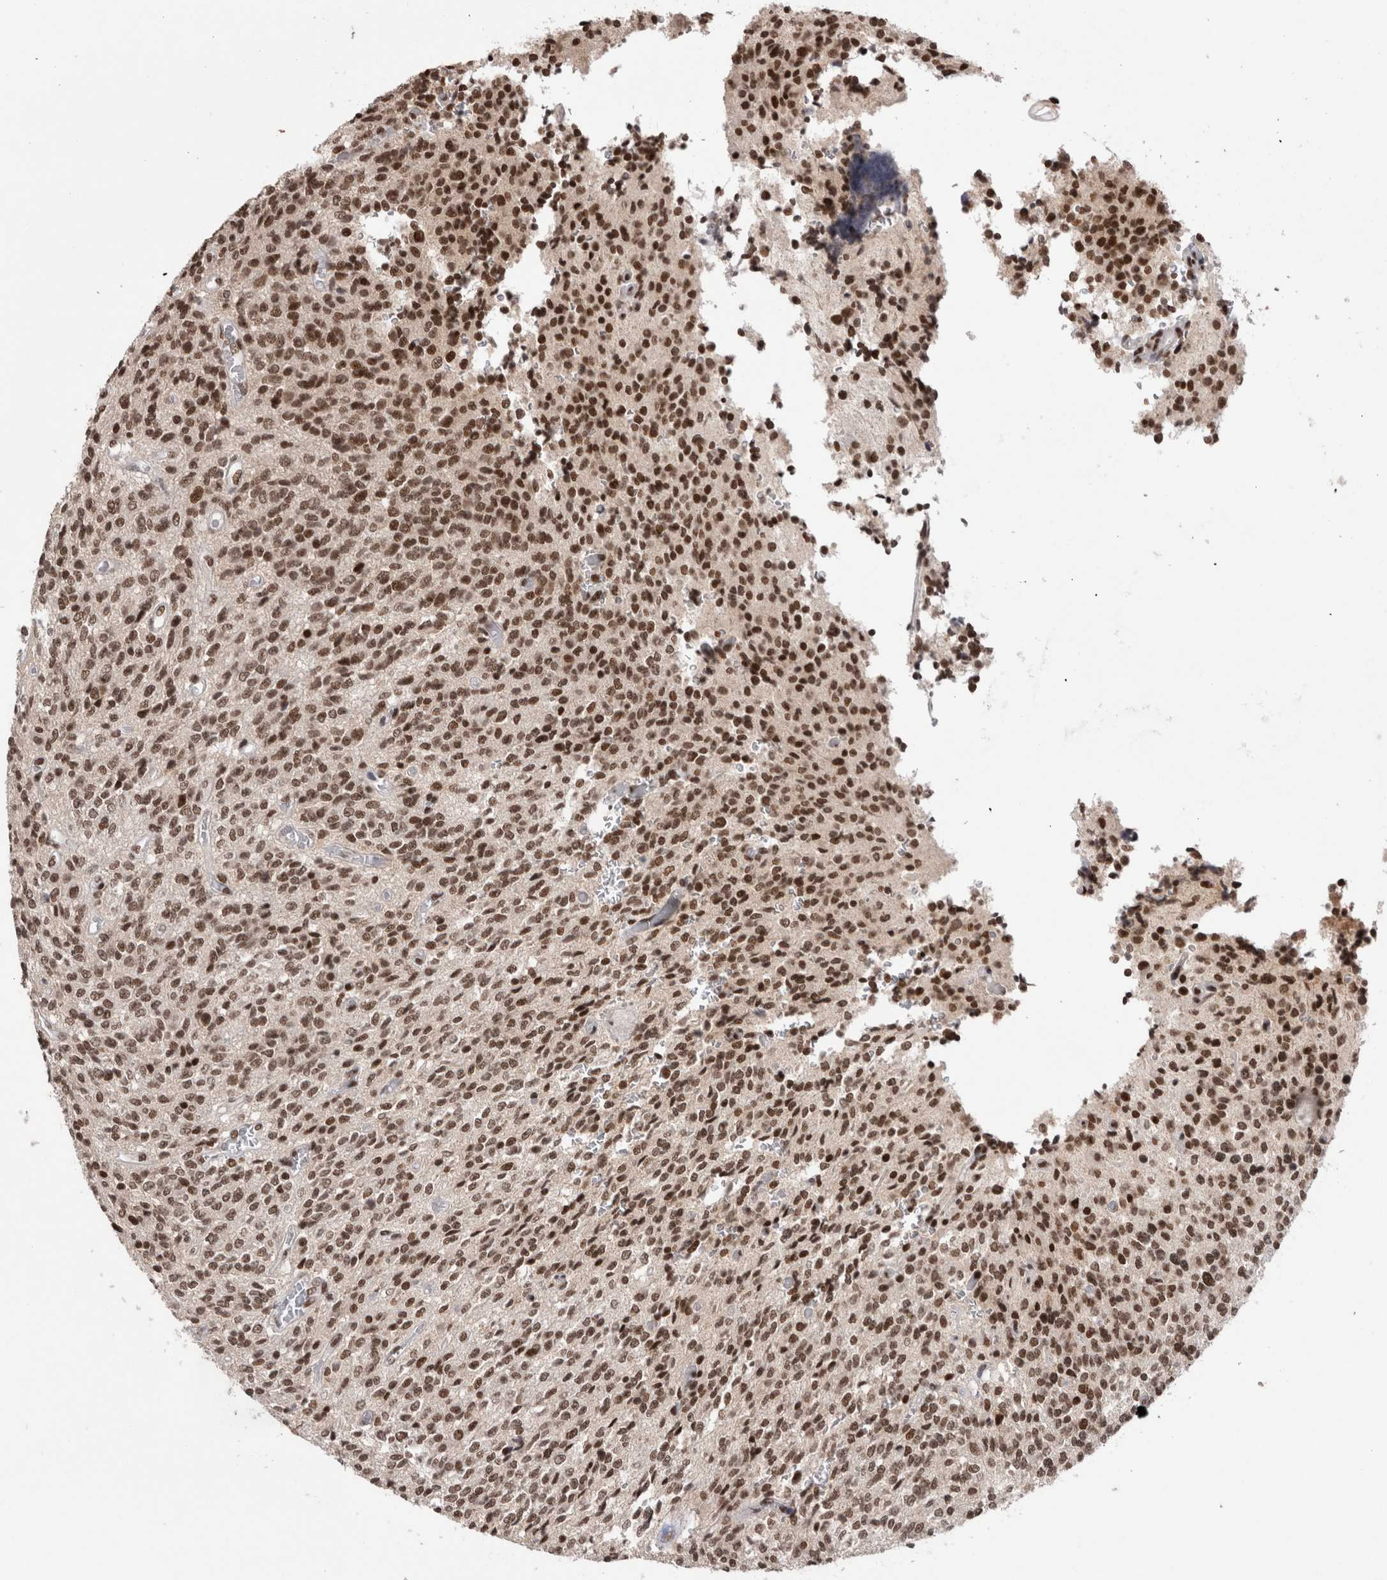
{"staining": {"intensity": "strong", "quantity": ">75%", "location": "nuclear"}, "tissue": "glioma", "cell_type": "Tumor cells", "image_type": "cancer", "snomed": [{"axis": "morphology", "description": "Glioma, malignant, High grade"}, {"axis": "topography", "description": "Brain"}], "caption": "Glioma was stained to show a protein in brown. There is high levels of strong nuclear positivity in approximately >75% of tumor cells.", "gene": "SMC1A", "patient": {"sex": "male", "age": 34}}